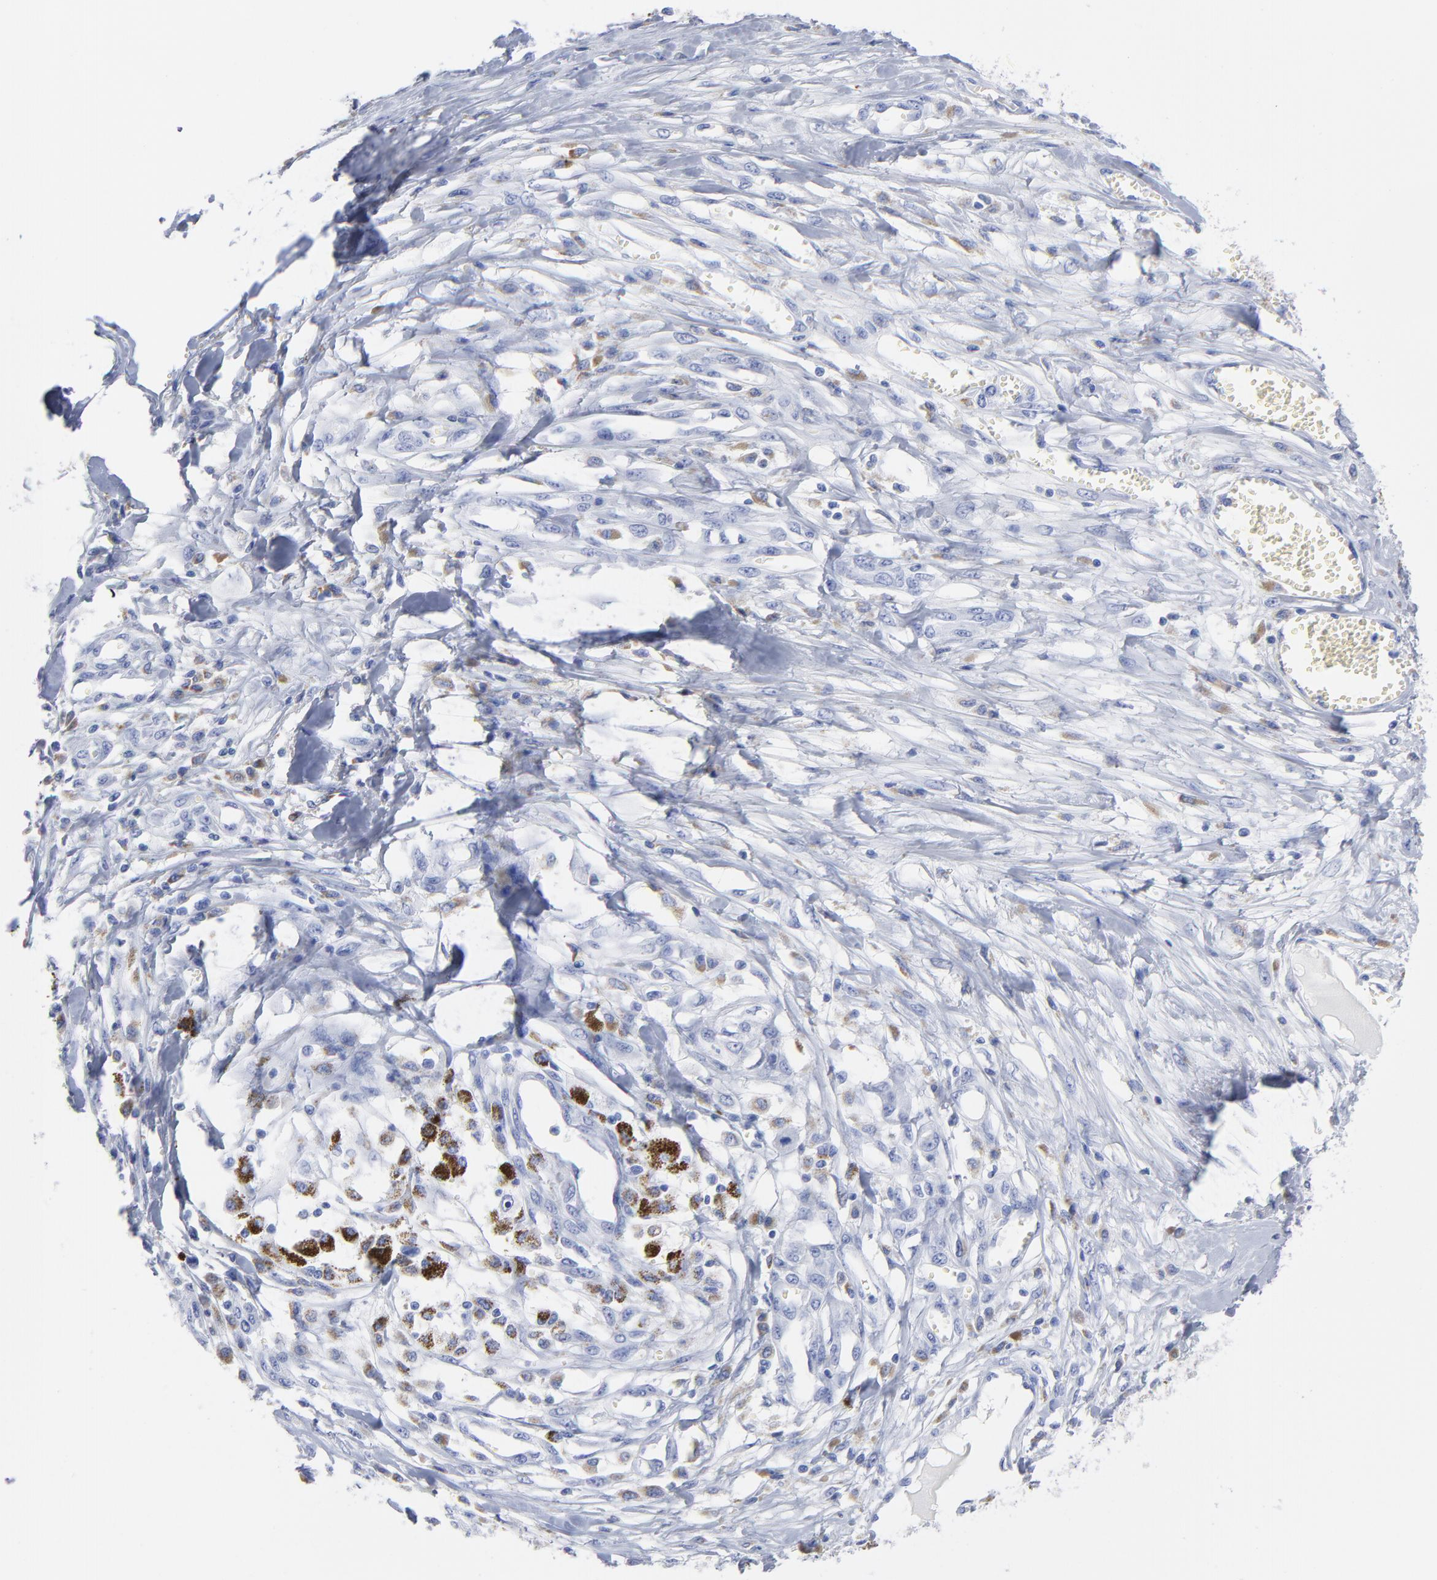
{"staining": {"intensity": "weak", "quantity": "<25%", "location": "cytoplasmic/membranous"}, "tissue": "melanoma", "cell_type": "Tumor cells", "image_type": "cancer", "snomed": [{"axis": "morphology", "description": "Malignant melanoma, Metastatic site"}, {"axis": "topography", "description": "Lymph node"}], "caption": "DAB (3,3'-diaminobenzidine) immunohistochemical staining of human malignant melanoma (metastatic site) shows no significant staining in tumor cells. (IHC, brightfield microscopy, high magnification).", "gene": "CPVL", "patient": {"sex": "male", "age": 59}}